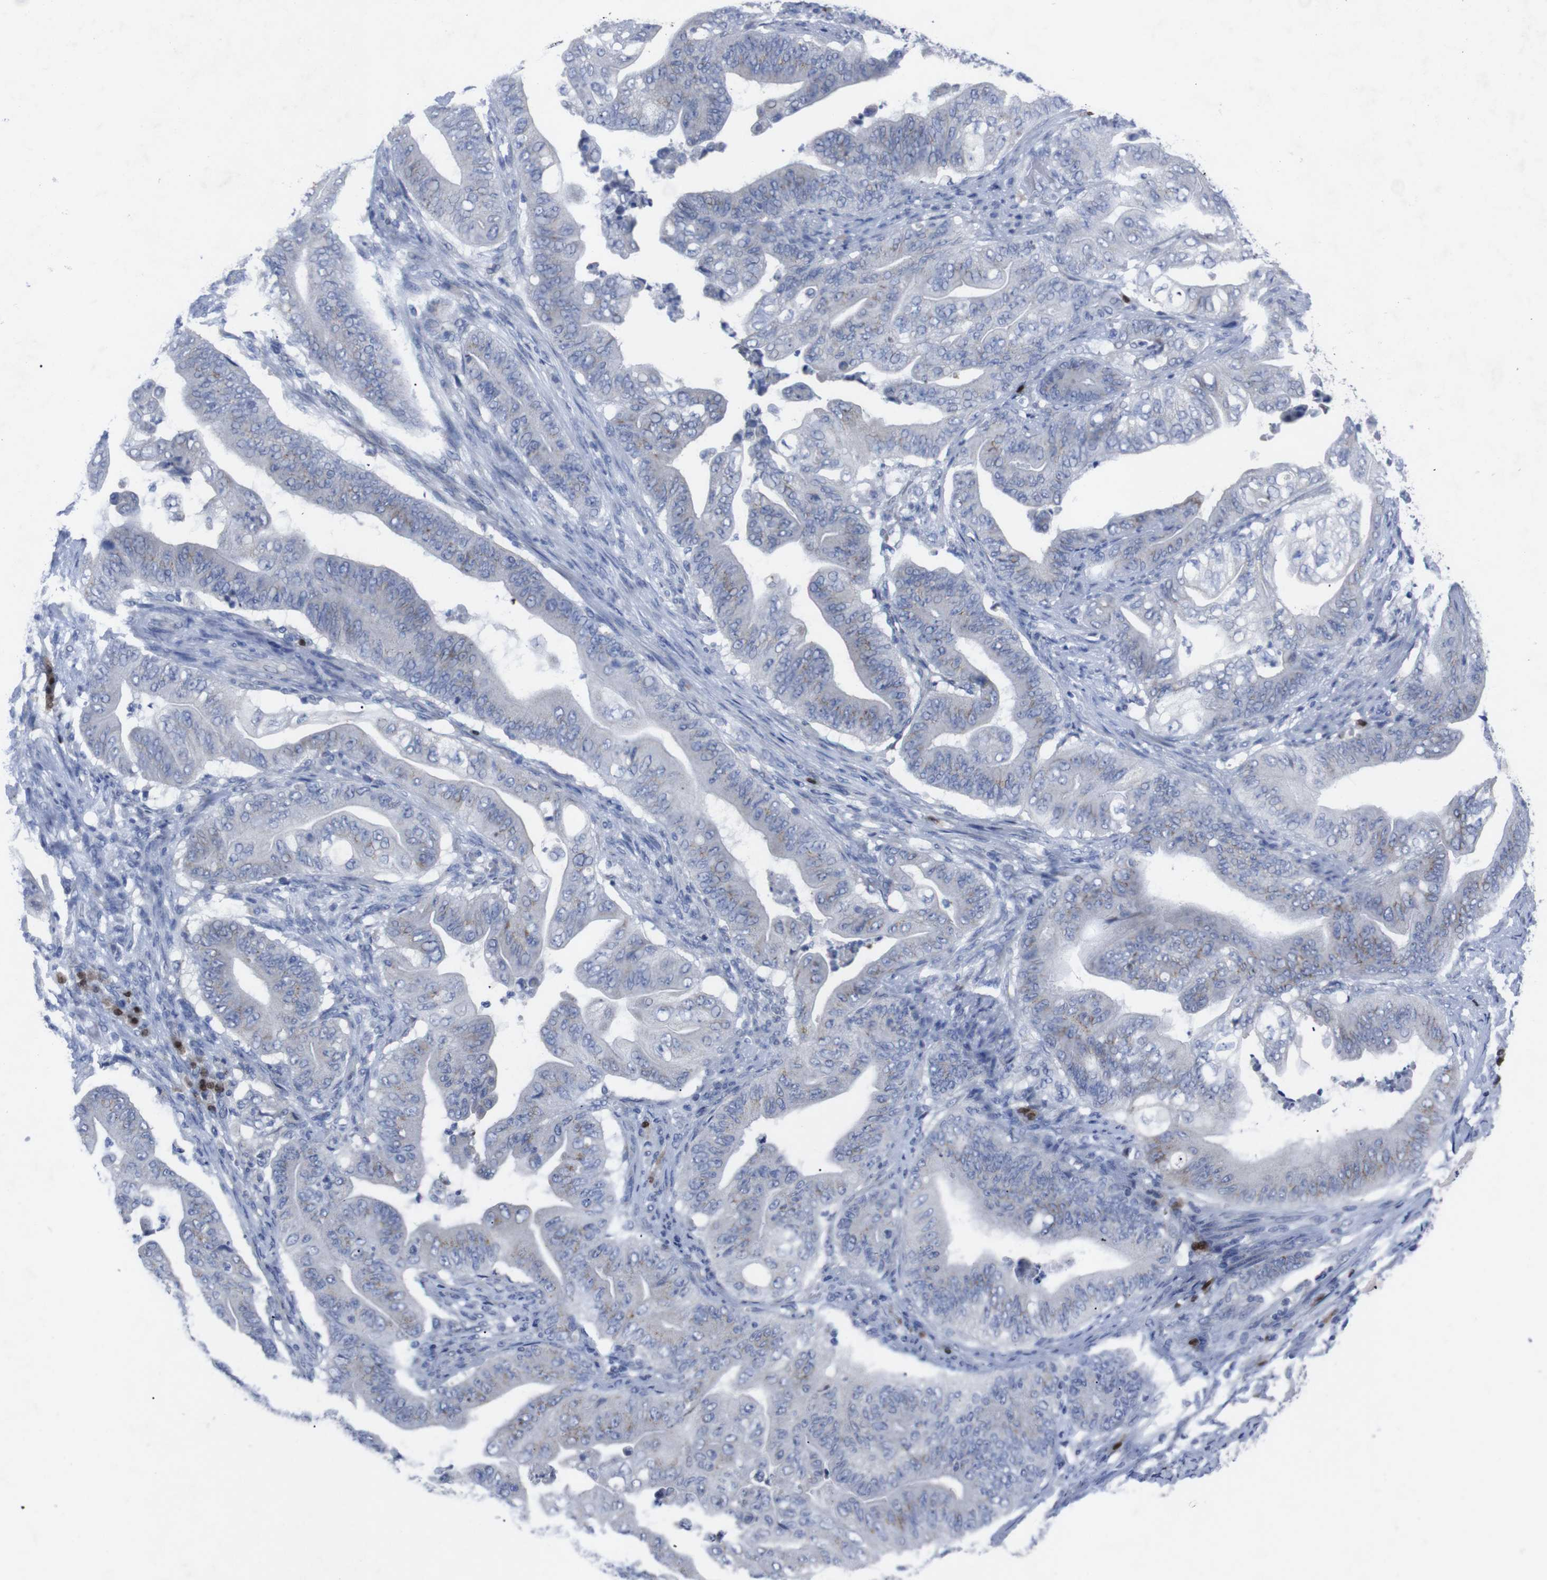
{"staining": {"intensity": "weak", "quantity": "<25%", "location": "cytoplasmic/membranous"}, "tissue": "stomach cancer", "cell_type": "Tumor cells", "image_type": "cancer", "snomed": [{"axis": "morphology", "description": "Adenocarcinoma, NOS"}, {"axis": "topography", "description": "Stomach"}], "caption": "Histopathology image shows no protein positivity in tumor cells of stomach cancer (adenocarcinoma) tissue. (Immunohistochemistry, brightfield microscopy, high magnification).", "gene": "IRF4", "patient": {"sex": "female", "age": 73}}